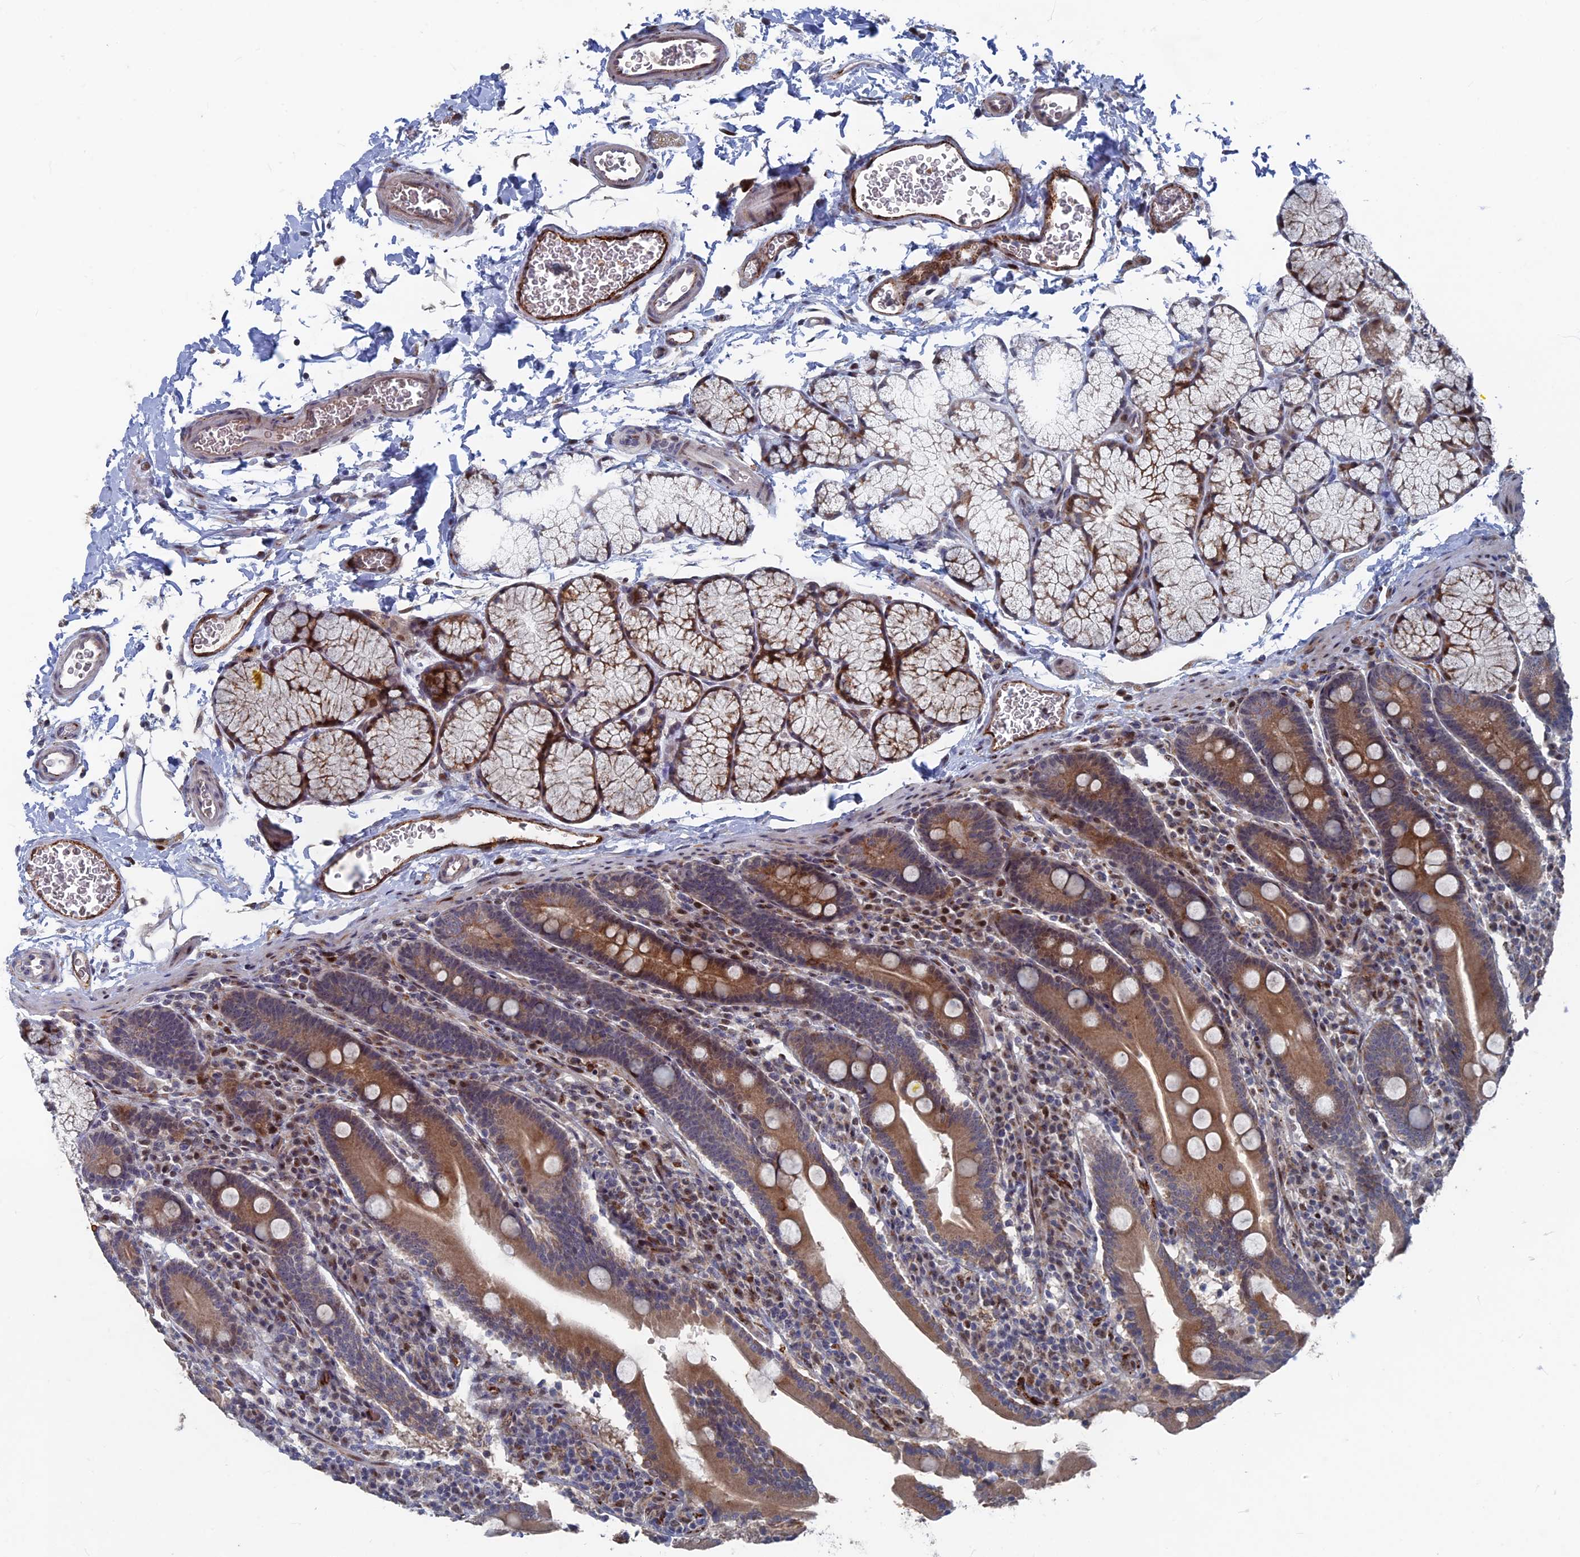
{"staining": {"intensity": "strong", "quantity": "25%-75%", "location": "cytoplasmic/membranous"}, "tissue": "duodenum", "cell_type": "Glandular cells", "image_type": "normal", "snomed": [{"axis": "morphology", "description": "Normal tissue, NOS"}, {"axis": "topography", "description": "Duodenum"}], "caption": "This micrograph demonstrates normal duodenum stained with IHC to label a protein in brown. The cytoplasmic/membranous of glandular cells show strong positivity for the protein. Nuclei are counter-stained blue.", "gene": "SH3D21", "patient": {"sex": "male", "age": 35}}